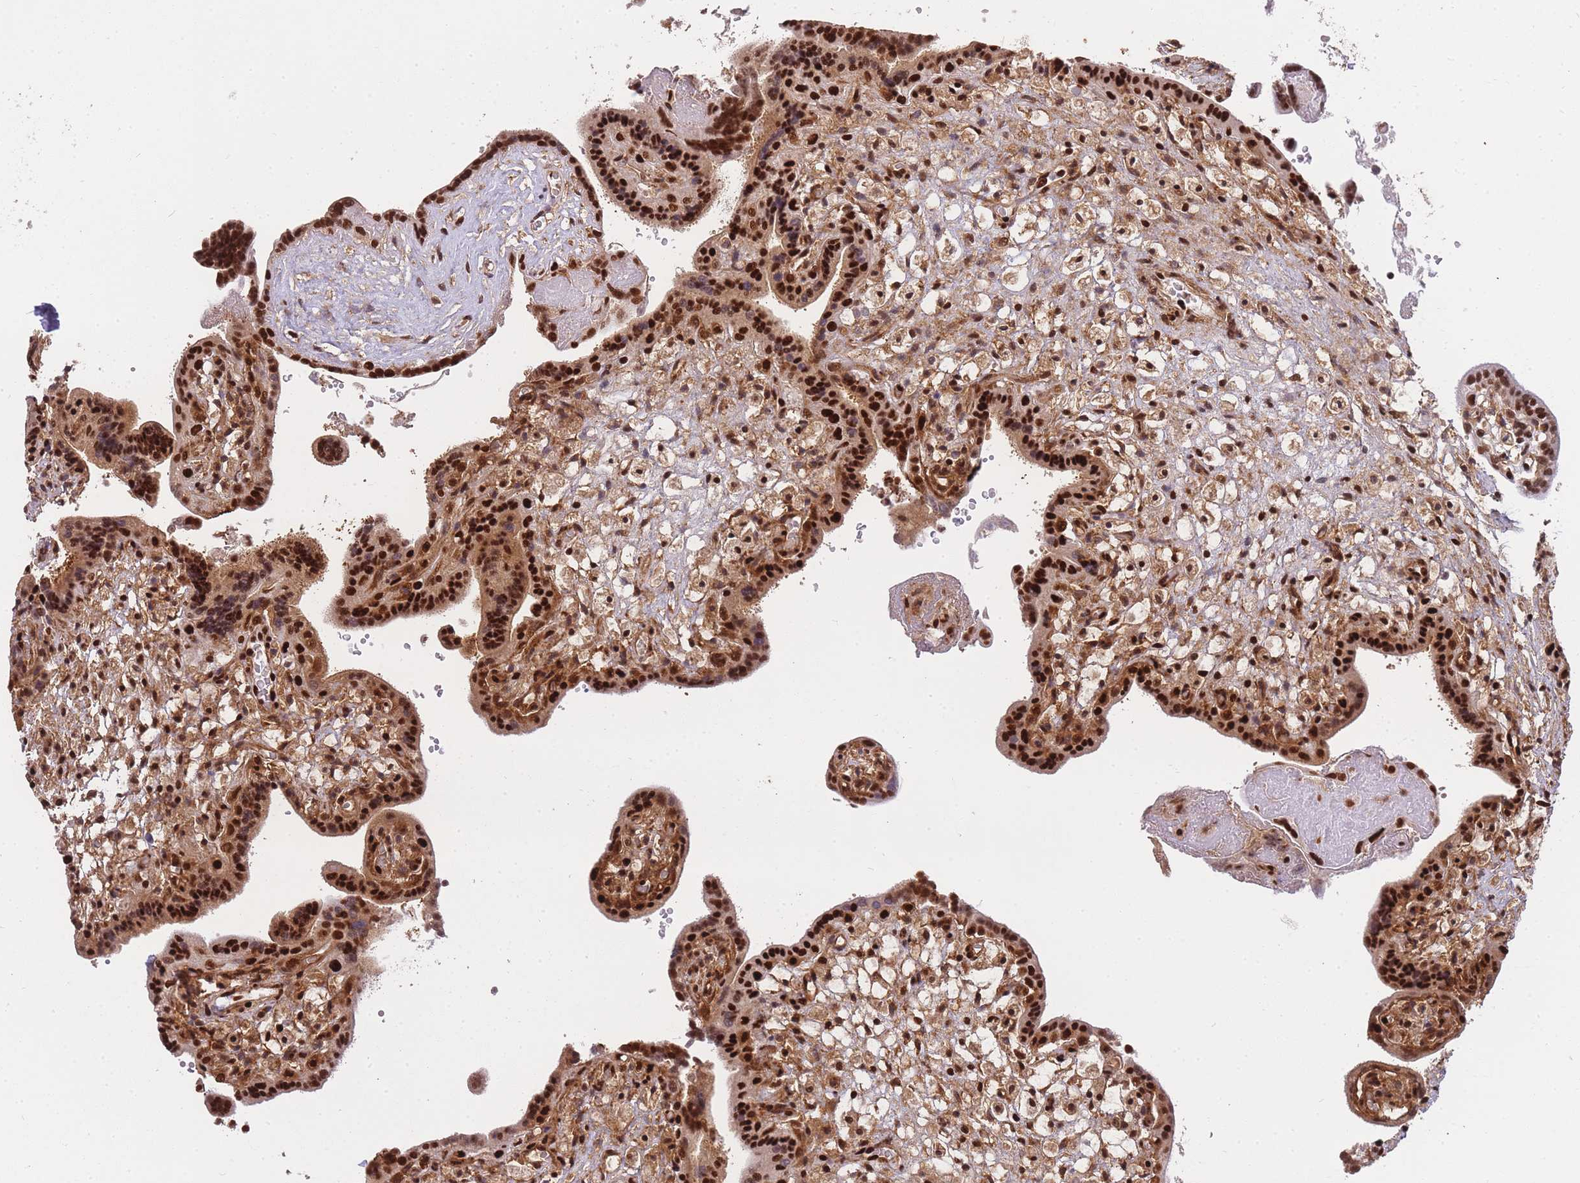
{"staining": {"intensity": "strong", "quantity": ">75%", "location": "nuclear"}, "tissue": "placenta", "cell_type": "Trophoblastic cells", "image_type": "normal", "snomed": [{"axis": "morphology", "description": "Normal tissue, NOS"}, {"axis": "topography", "description": "Placenta"}], "caption": "Protein staining reveals strong nuclear positivity in approximately >75% of trophoblastic cells in benign placenta. Nuclei are stained in blue.", "gene": "PRKDC", "patient": {"sex": "female", "age": 37}}